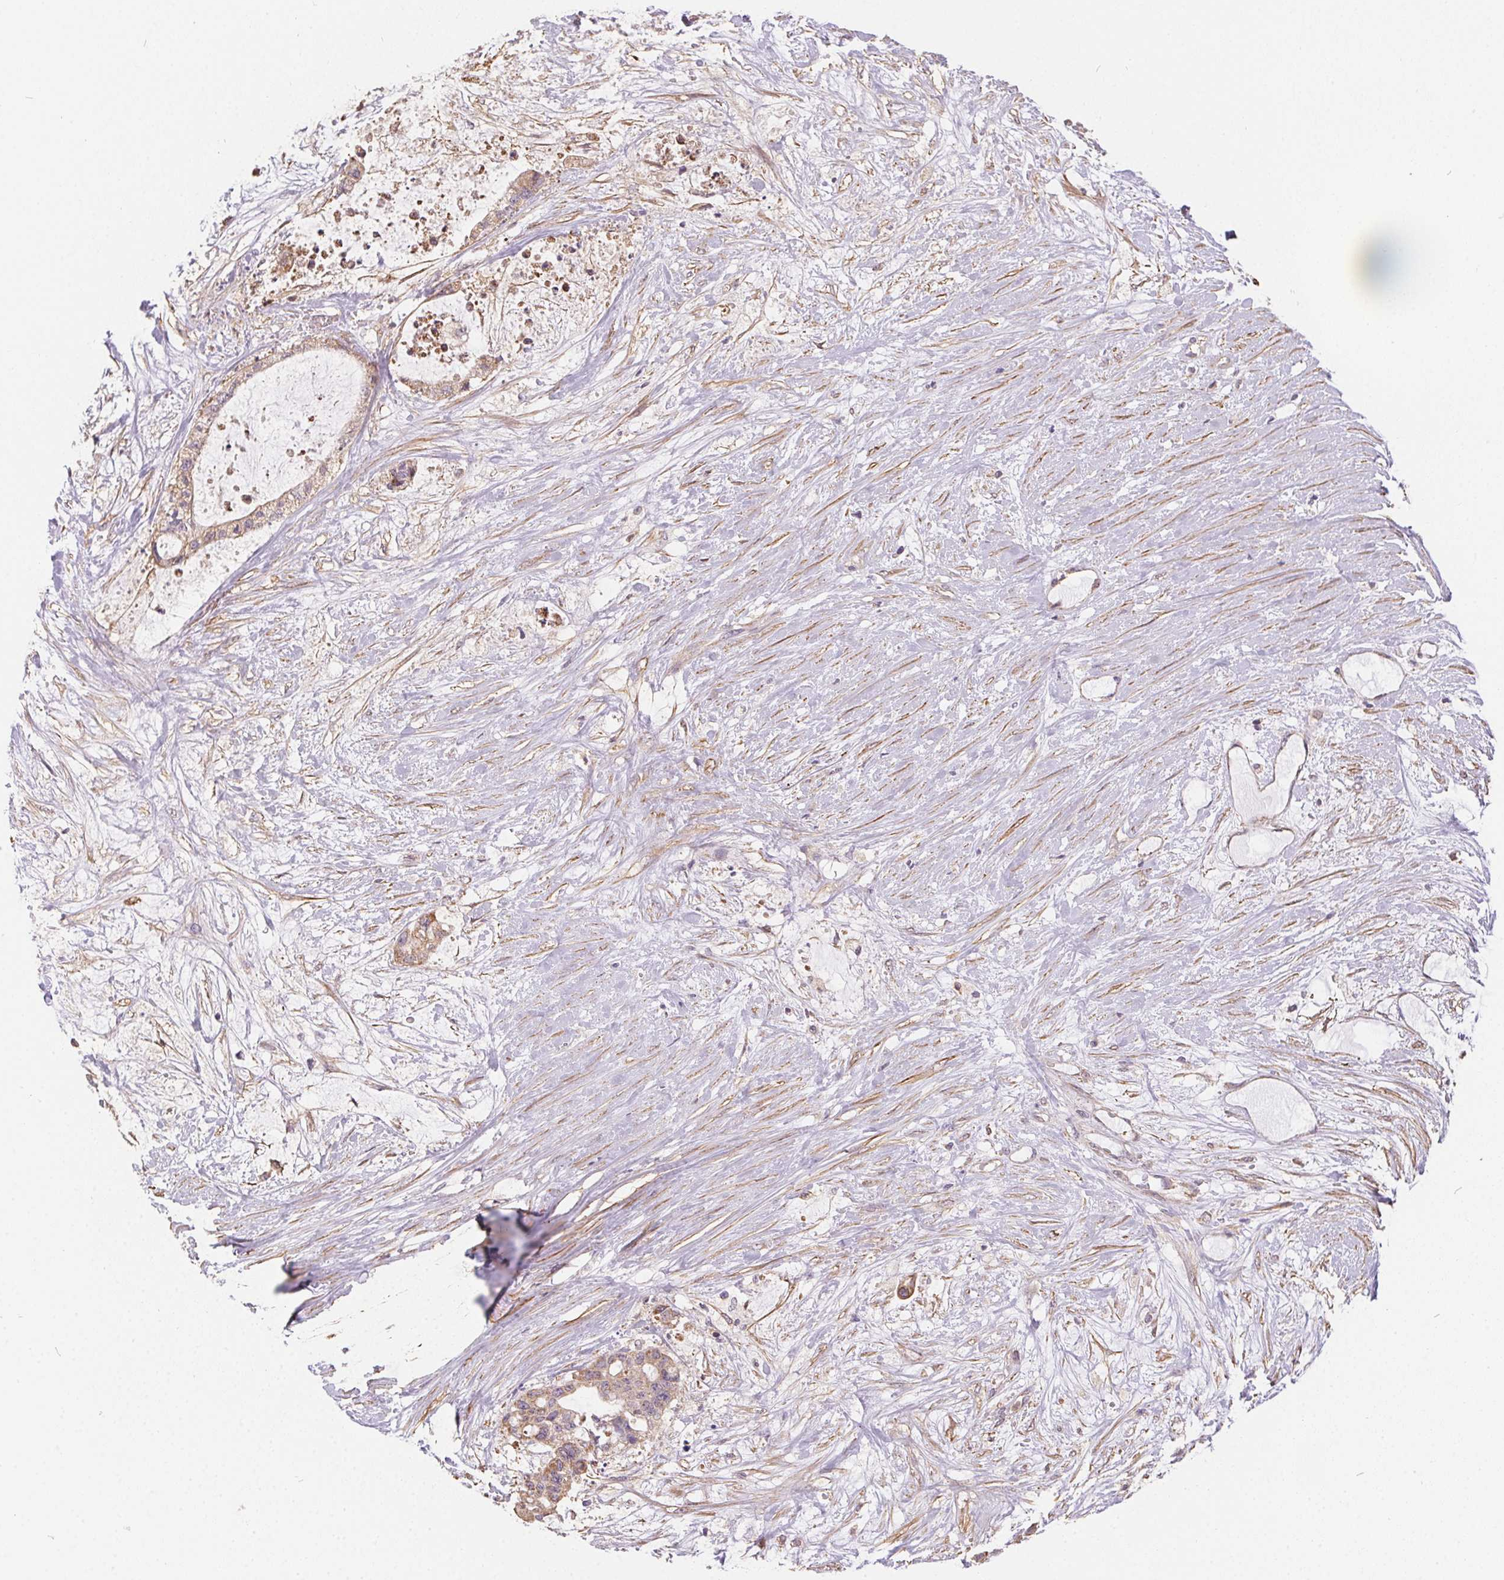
{"staining": {"intensity": "weak", "quantity": "25%-75%", "location": "cytoplasmic/membranous"}, "tissue": "liver cancer", "cell_type": "Tumor cells", "image_type": "cancer", "snomed": [{"axis": "morphology", "description": "Normal tissue, NOS"}, {"axis": "morphology", "description": "Cholangiocarcinoma"}, {"axis": "topography", "description": "Liver"}, {"axis": "topography", "description": "Peripheral nerve tissue"}], "caption": "Cholangiocarcinoma (liver) stained for a protein (brown) reveals weak cytoplasmic/membranous positive expression in approximately 25%-75% of tumor cells.", "gene": "REV3L", "patient": {"sex": "female", "age": 73}}